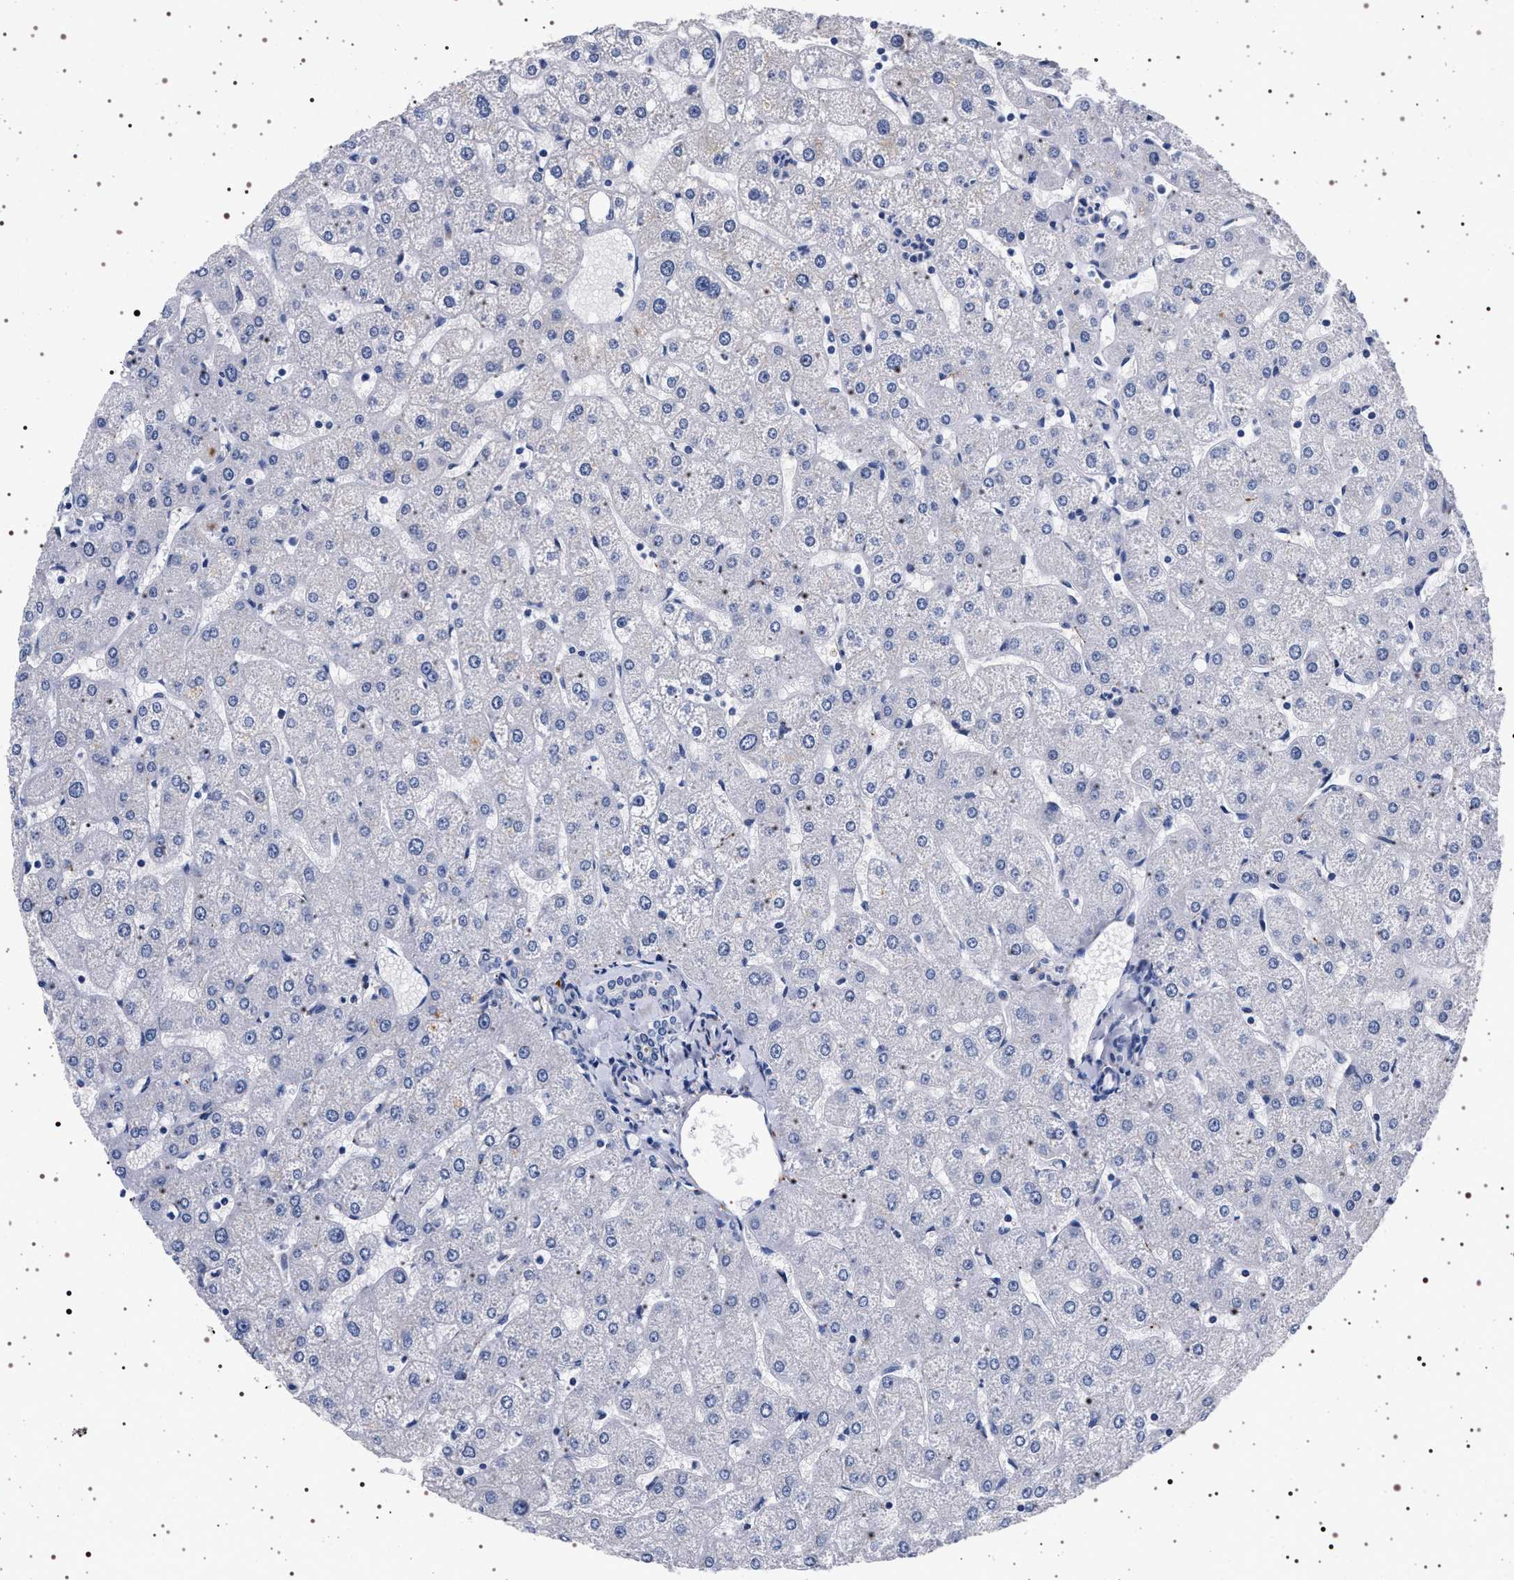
{"staining": {"intensity": "negative", "quantity": "none", "location": "none"}, "tissue": "liver", "cell_type": "Cholangiocytes", "image_type": "normal", "snomed": [{"axis": "morphology", "description": "Normal tissue, NOS"}, {"axis": "topography", "description": "Liver"}], "caption": "Immunohistochemistry of unremarkable human liver exhibits no staining in cholangiocytes. (Stains: DAB (3,3'-diaminobenzidine) immunohistochemistry with hematoxylin counter stain, Microscopy: brightfield microscopy at high magnification).", "gene": "SYN1", "patient": {"sex": "male", "age": 67}}